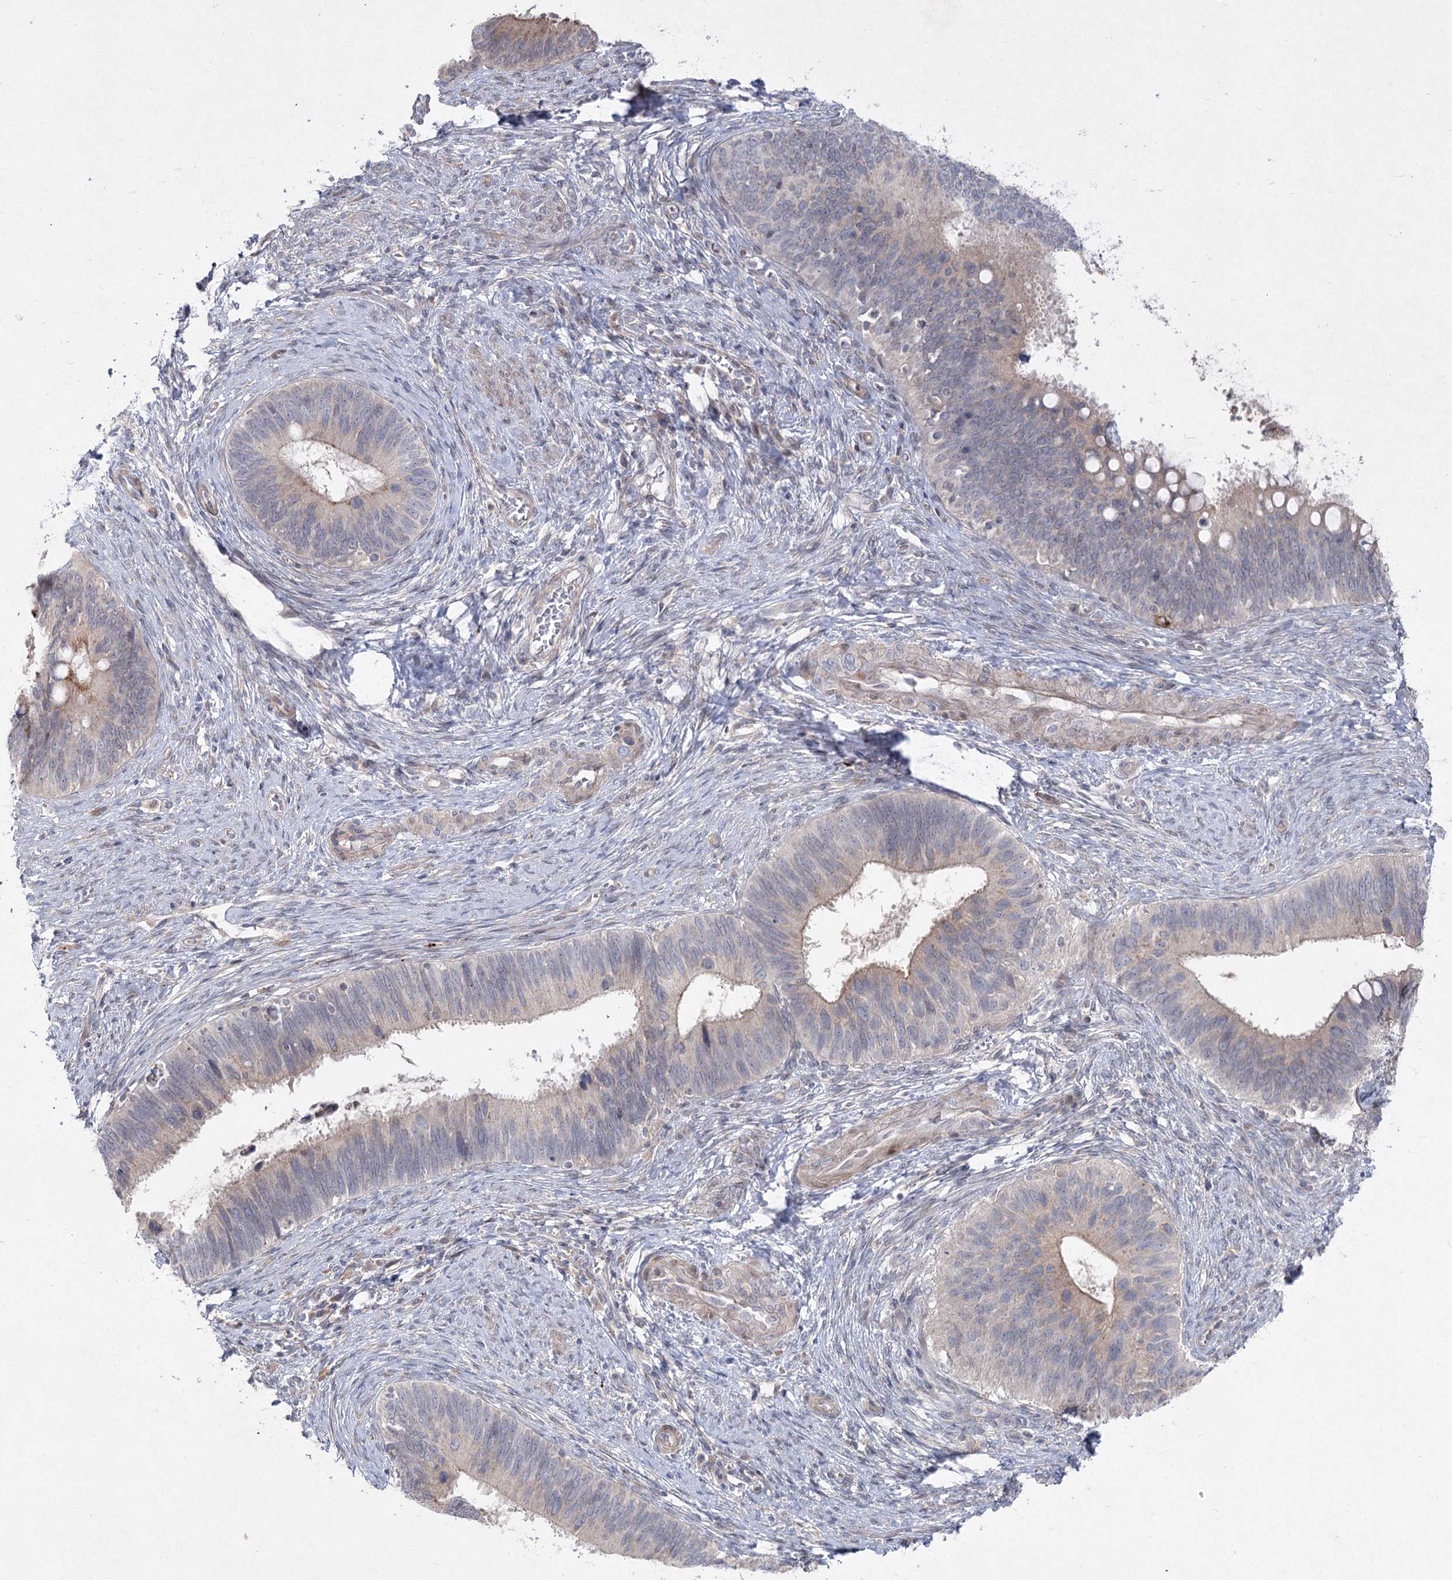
{"staining": {"intensity": "weak", "quantity": "<25%", "location": "cytoplasmic/membranous"}, "tissue": "cervical cancer", "cell_type": "Tumor cells", "image_type": "cancer", "snomed": [{"axis": "morphology", "description": "Adenocarcinoma, NOS"}, {"axis": "topography", "description": "Cervix"}], "caption": "Immunohistochemistry image of cervical cancer (adenocarcinoma) stained for a protein (brown), which demonstrates no positivity in tumor cells. (DAB (3,3'-diaminobenzidine) immunohistochemistry (IHC) visualized using brightfield microscopy, high magnification).", "gene": "SH3BP5L", "patient": {"sex": "female", "age": 42}}